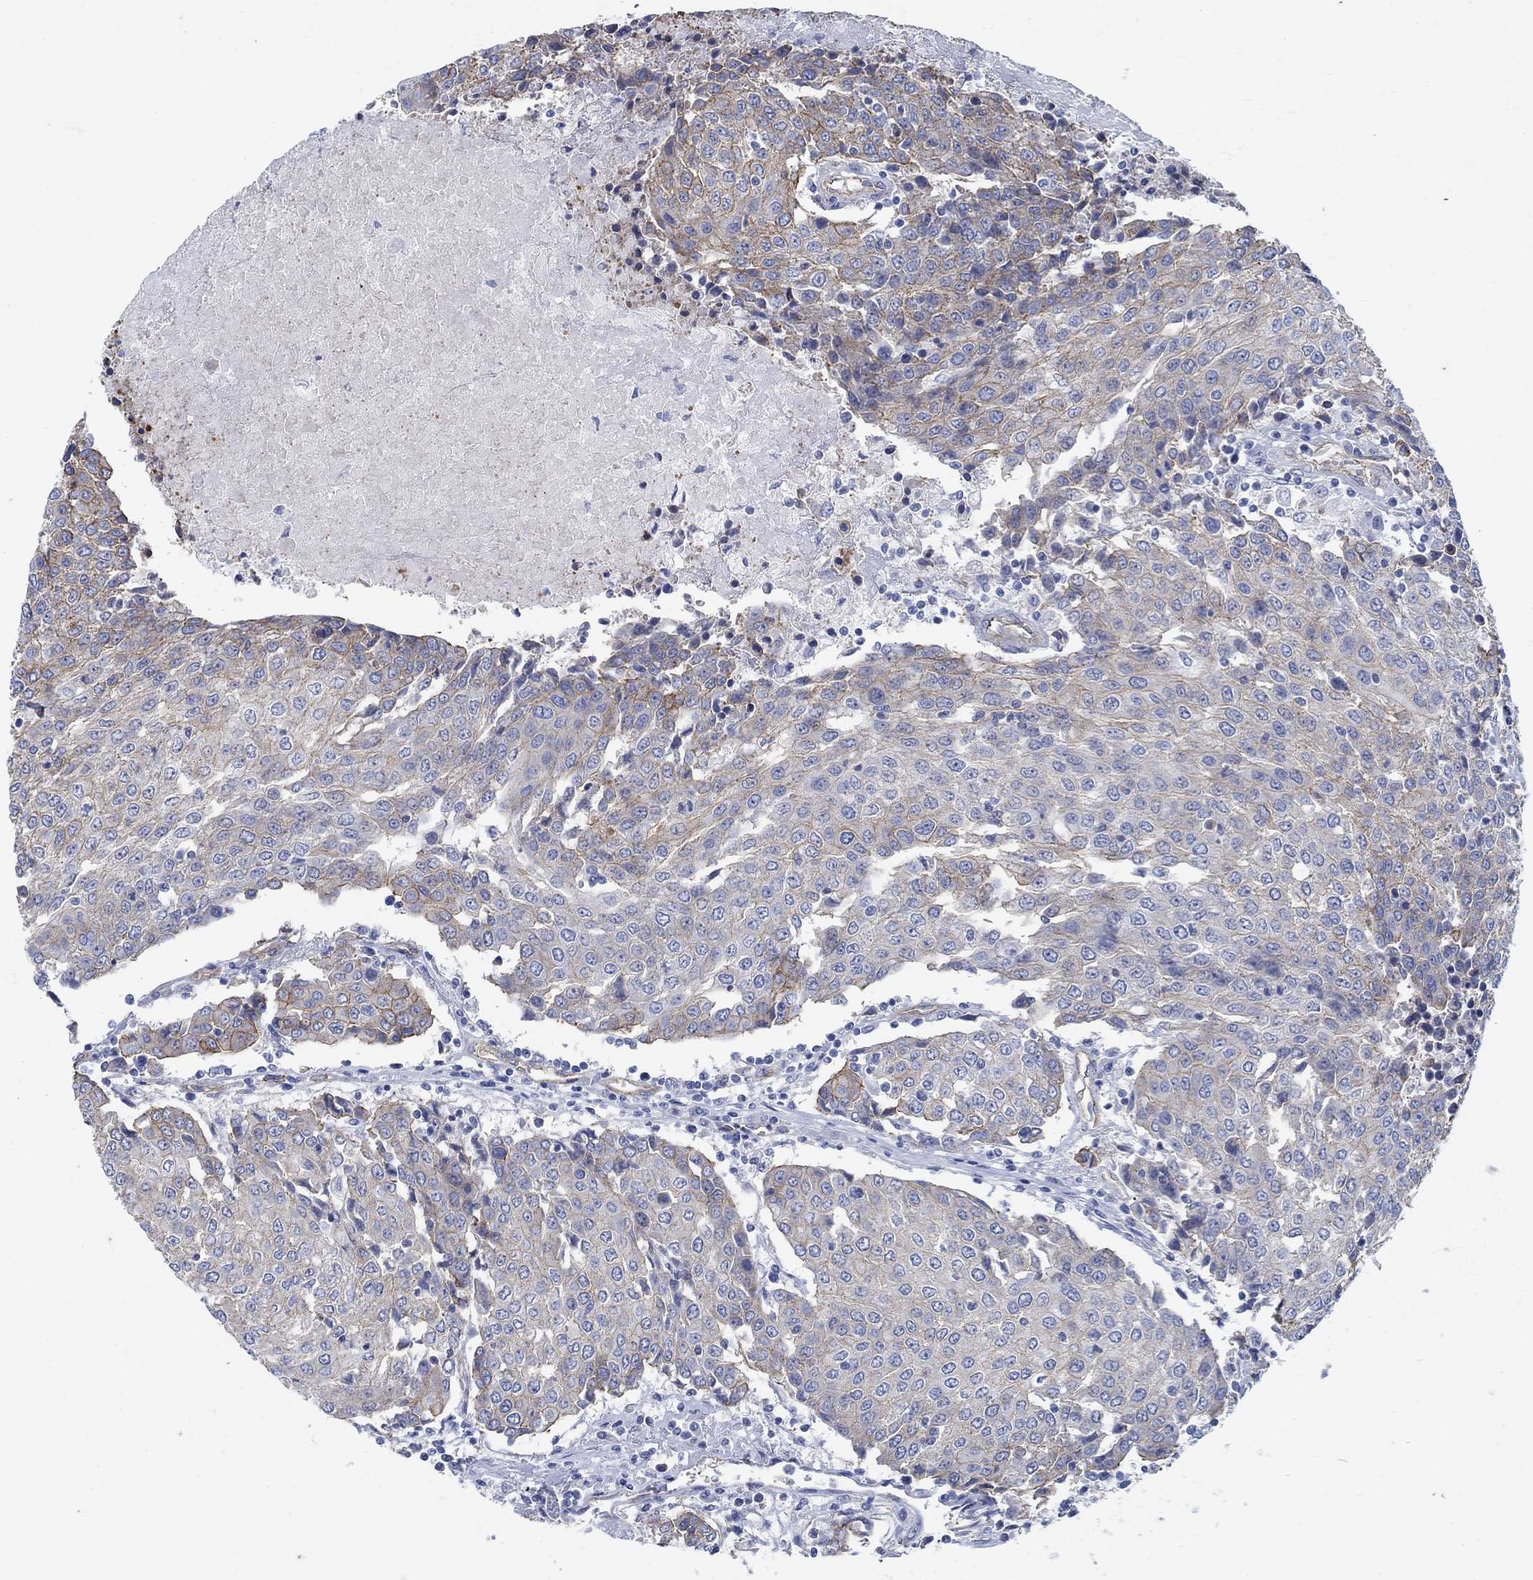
{"staining": {"intensity": "moderate", "quantity": "<25%", "location": "cytoplasmic/membranous"}, "tissue": "urothelial cancer", "cell_type": "Tumor cells", "image_type": "cancer", "snomed": [{"axis": "morphology", "description": "Urothelial carcinoma, High grade"}, {"axis": "topography", "description": "Urinary bladder"}], "caption": "Immunohistochemistry staining of high-grade urothelial carcinoma, which exhibits low levels of moderate cytoplasmic/membranous positivity in approximately <25% of tumor cells indicating moderate cytoplasmic/membranous protein positivity. The staining was performed using DAB (brown) for protein detection and nuclei were counterstained in hematoxylin (blue).", "gene": "TMEM198", "patient": {"sex": "female", "age": 85}}